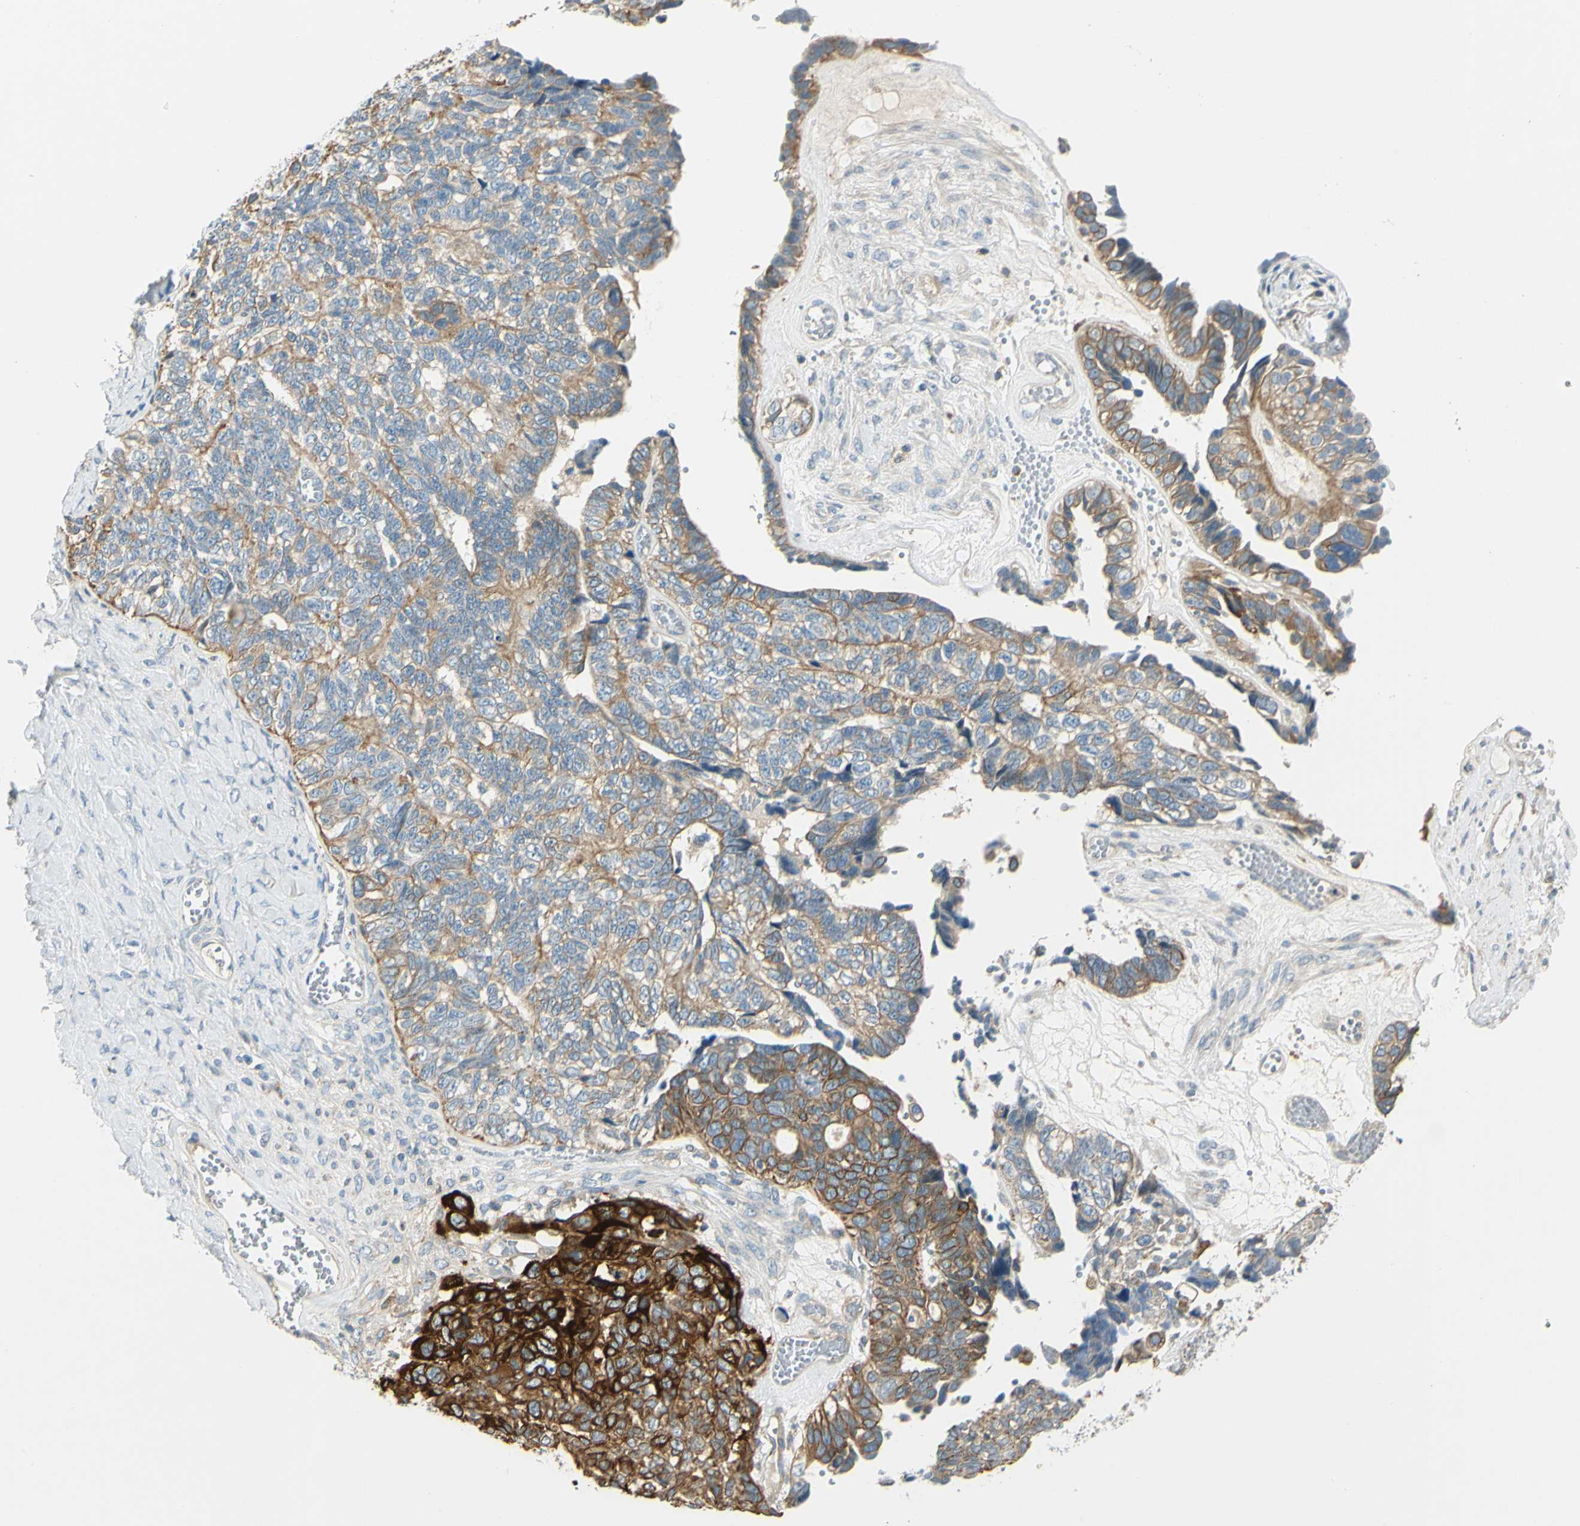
{"staining": {"intensity": "moderate", "quantity": "25%-75%", "location": "cytoplasmic/membranous"}, "tissue": "ovarian cancer", "cell_type": "Tumor cells", "image_type": "cancer", "snomed": [{"axis": "morphology", "description": "Cystadenocarcinoma, serous, NOS"}, {"axis": "topography", "description": "Ovary"}], "caption": "Immunohistochemistry (IHC) histopathology image of neoplastic tissue: human ovarian cancer (serous cystadenocarcinoma) stained using immunohistochemistry shows medium levels of moderate protein expression localized specifically in the cytoplasmic/membranous of tumor cells, appearing as a cytoplasmic/membranous brown color.", "gene": "LAMA3", "patient": {"sex": "female", "age": 79}}